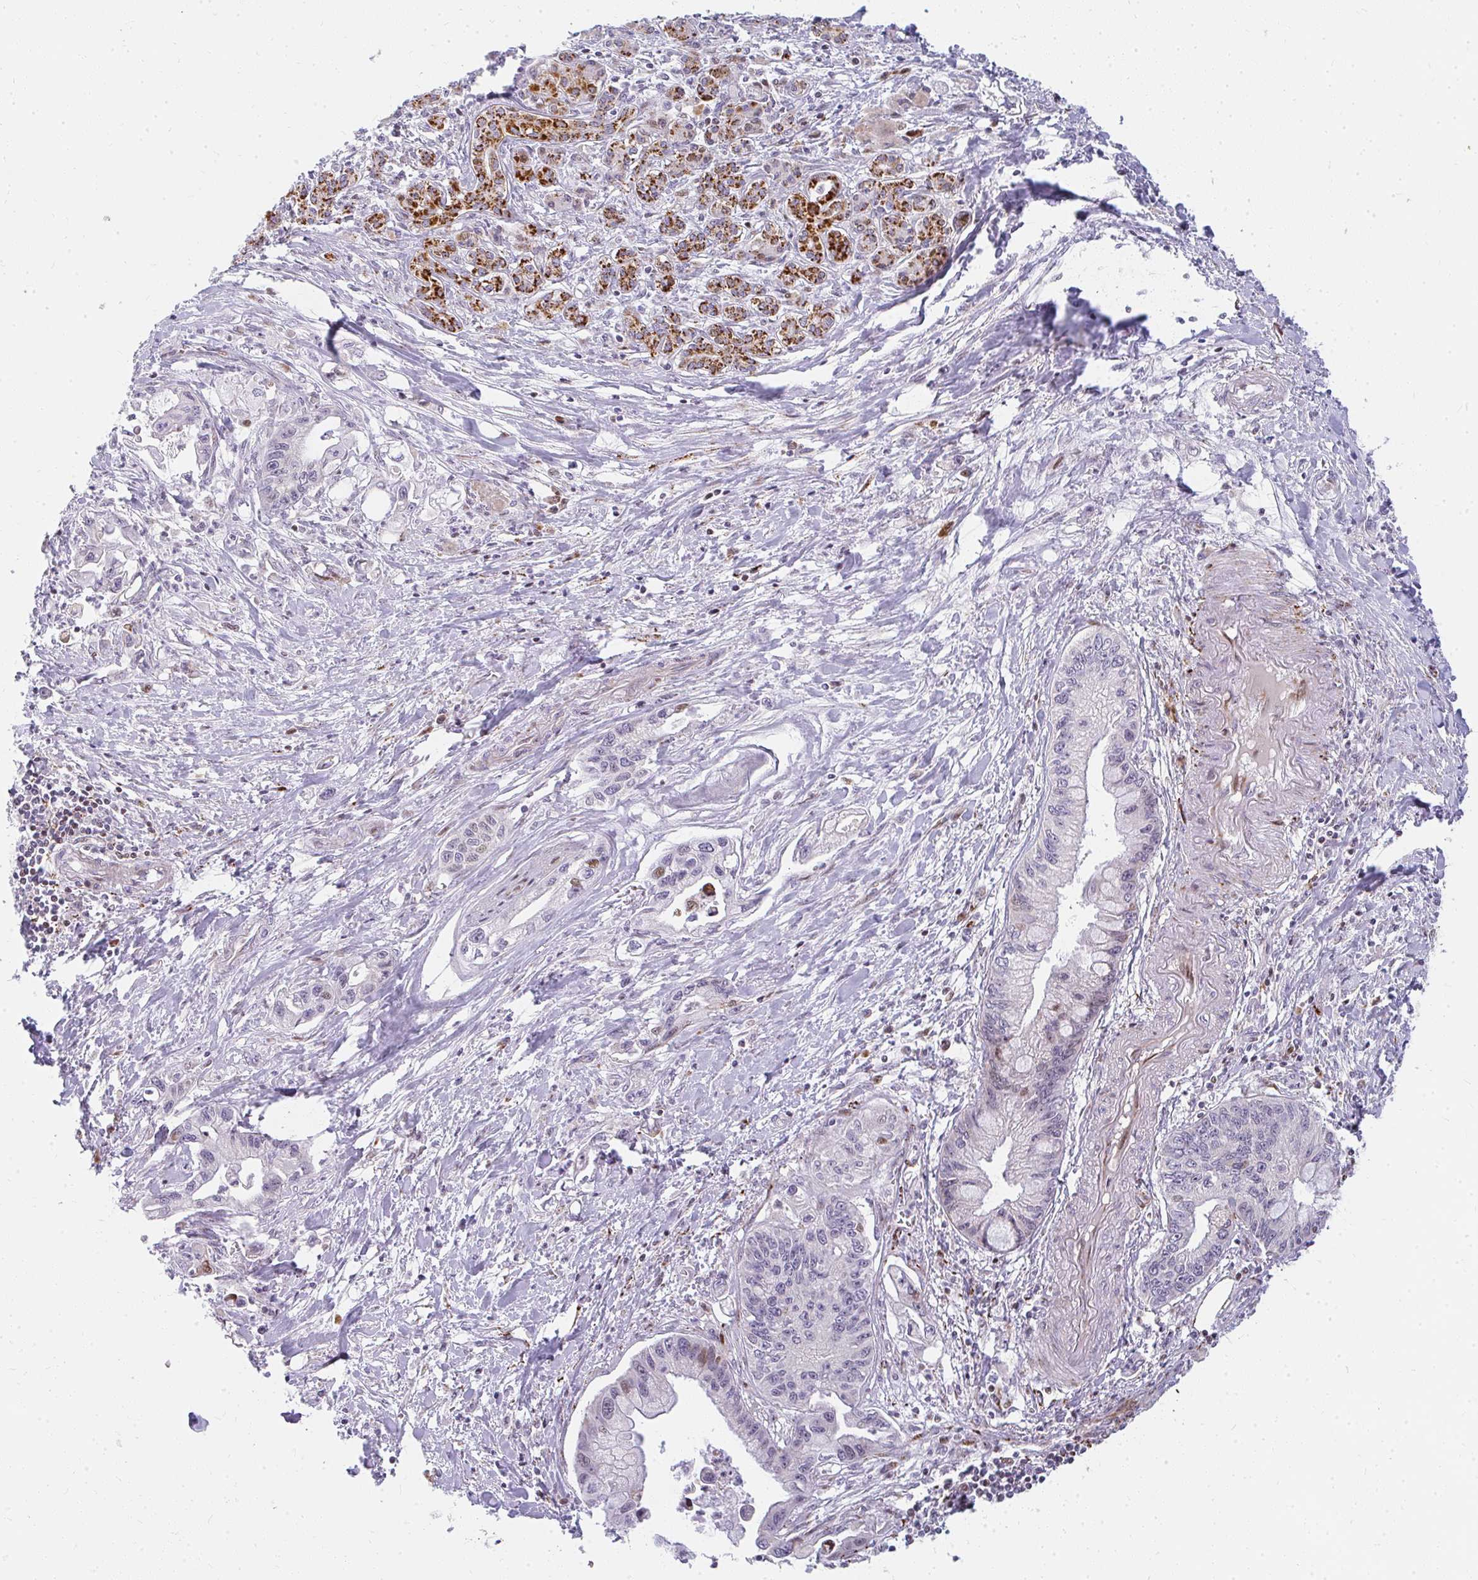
{"staining": {"intensity": "negative", "quantity": "none", "location": "none"}, "tissue": "pancreatic cancer", "cell_type": "Tumor cells", "image_type": "cancer", "snomed": [{"axis": "morphology", "description": "Adenocarcinoma, NOS"}, {"axis": "topography", "description": "Pancreas"}], "caption": "DAB immunohistochemical staining of human pancreatic cancer (adenocarcinoma) reveals no significant expression in tumor cells.", "gene": "PLA2G5", "patient": {"sex": "male", "age": 61}}